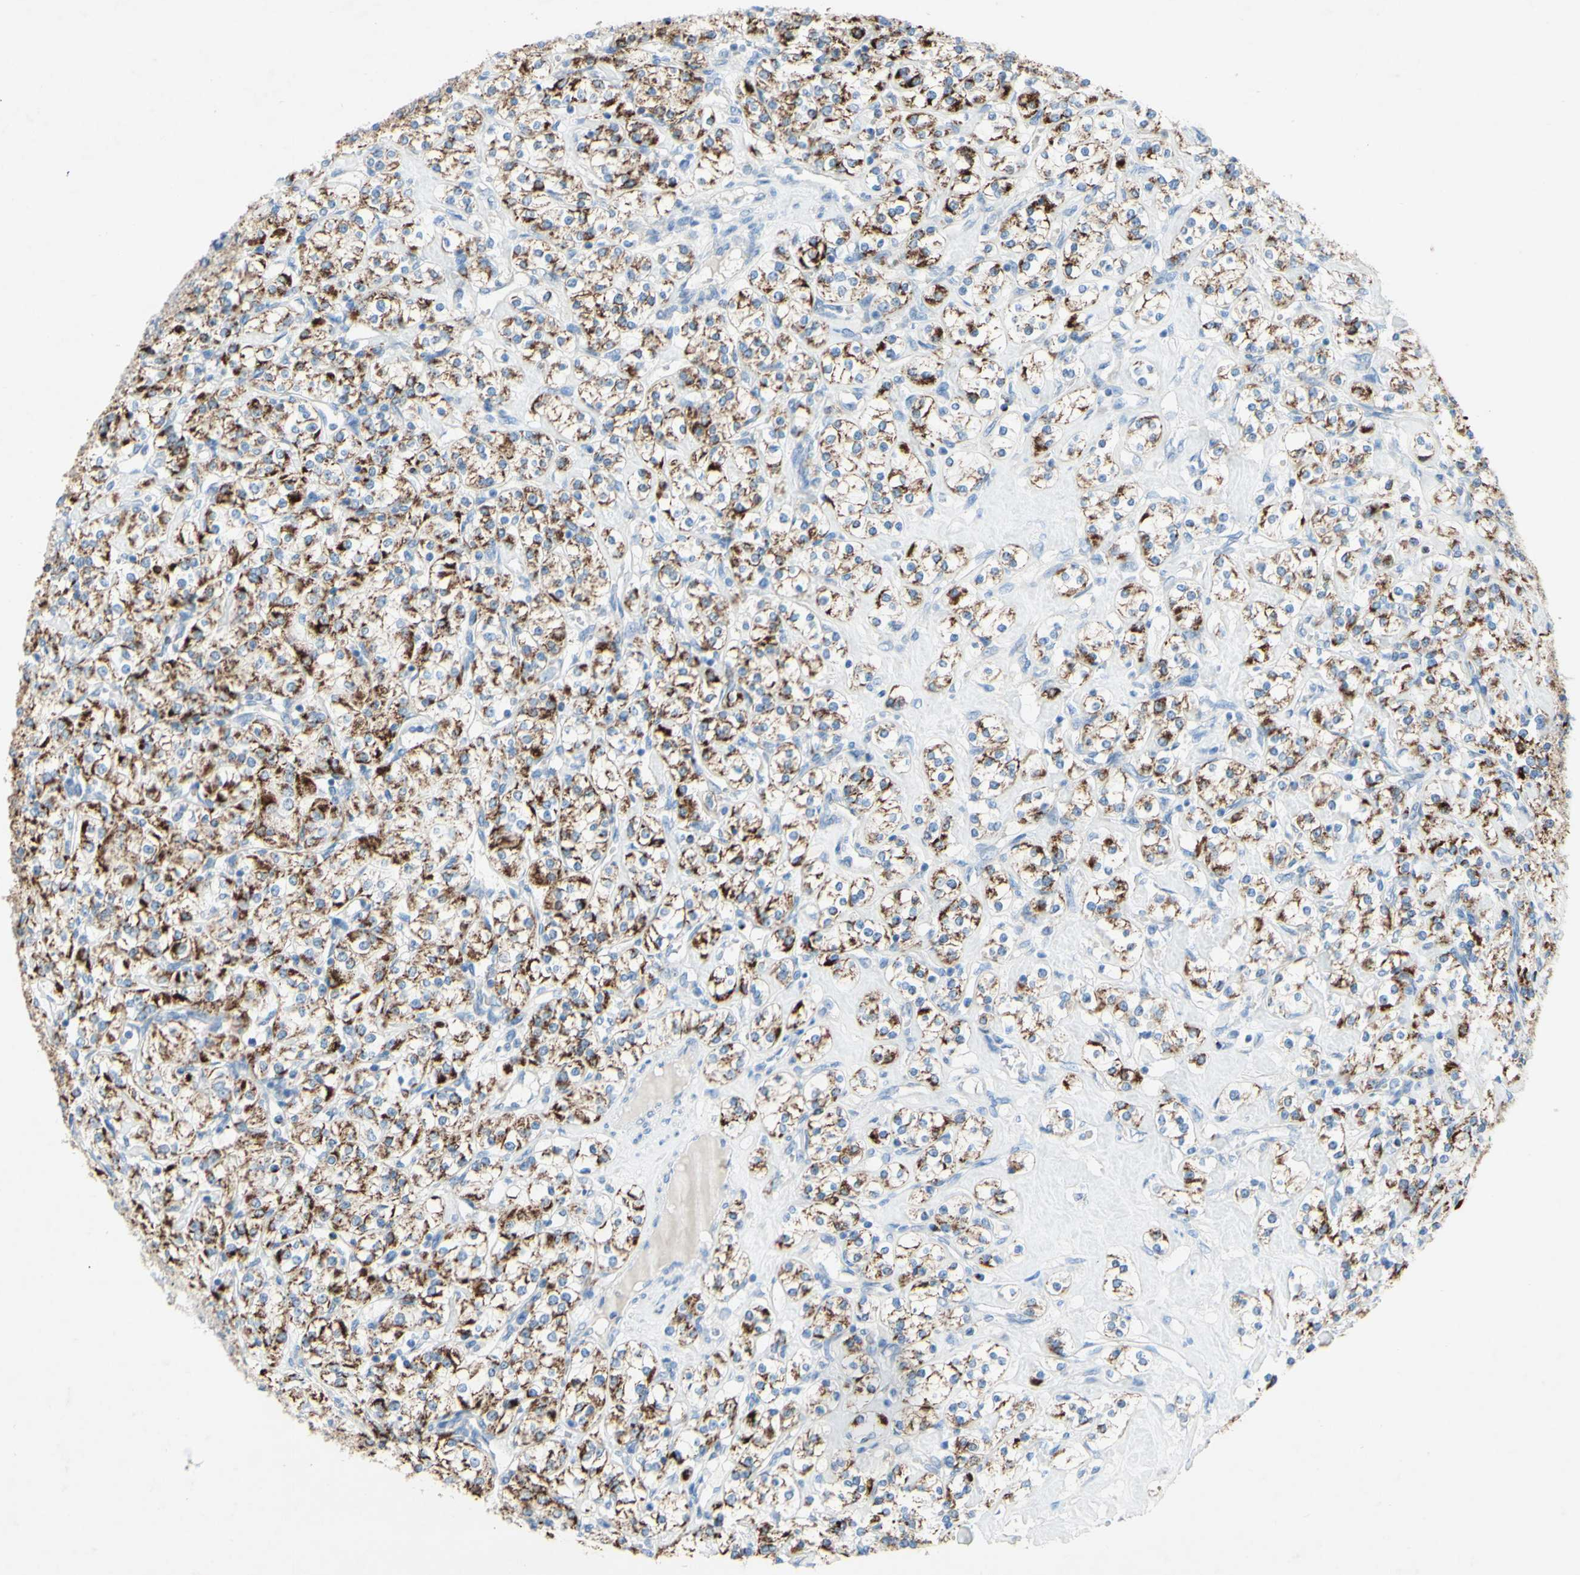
{"staining": {"intensity": "moderate", "quantity": ">75%", "location": "cytoplasmic/membranous"}, "tissue": "renal cancer", "cell_type": "Tumor cells", "image_type": "cancer", "snomed": [{"axis": "morphology", "description": "Adenocarcinoma, NOS"}, {"axis": "topography", "description": "Kidney"}], "caption": "Renal cancer was stained to show a protein in brown. There is medium levels of moderate cytoplasmic/membranous staining in approximately >75% of tumor cells.", "gene": "ACADL", "patient": {"sex": "male", "age": 77}}